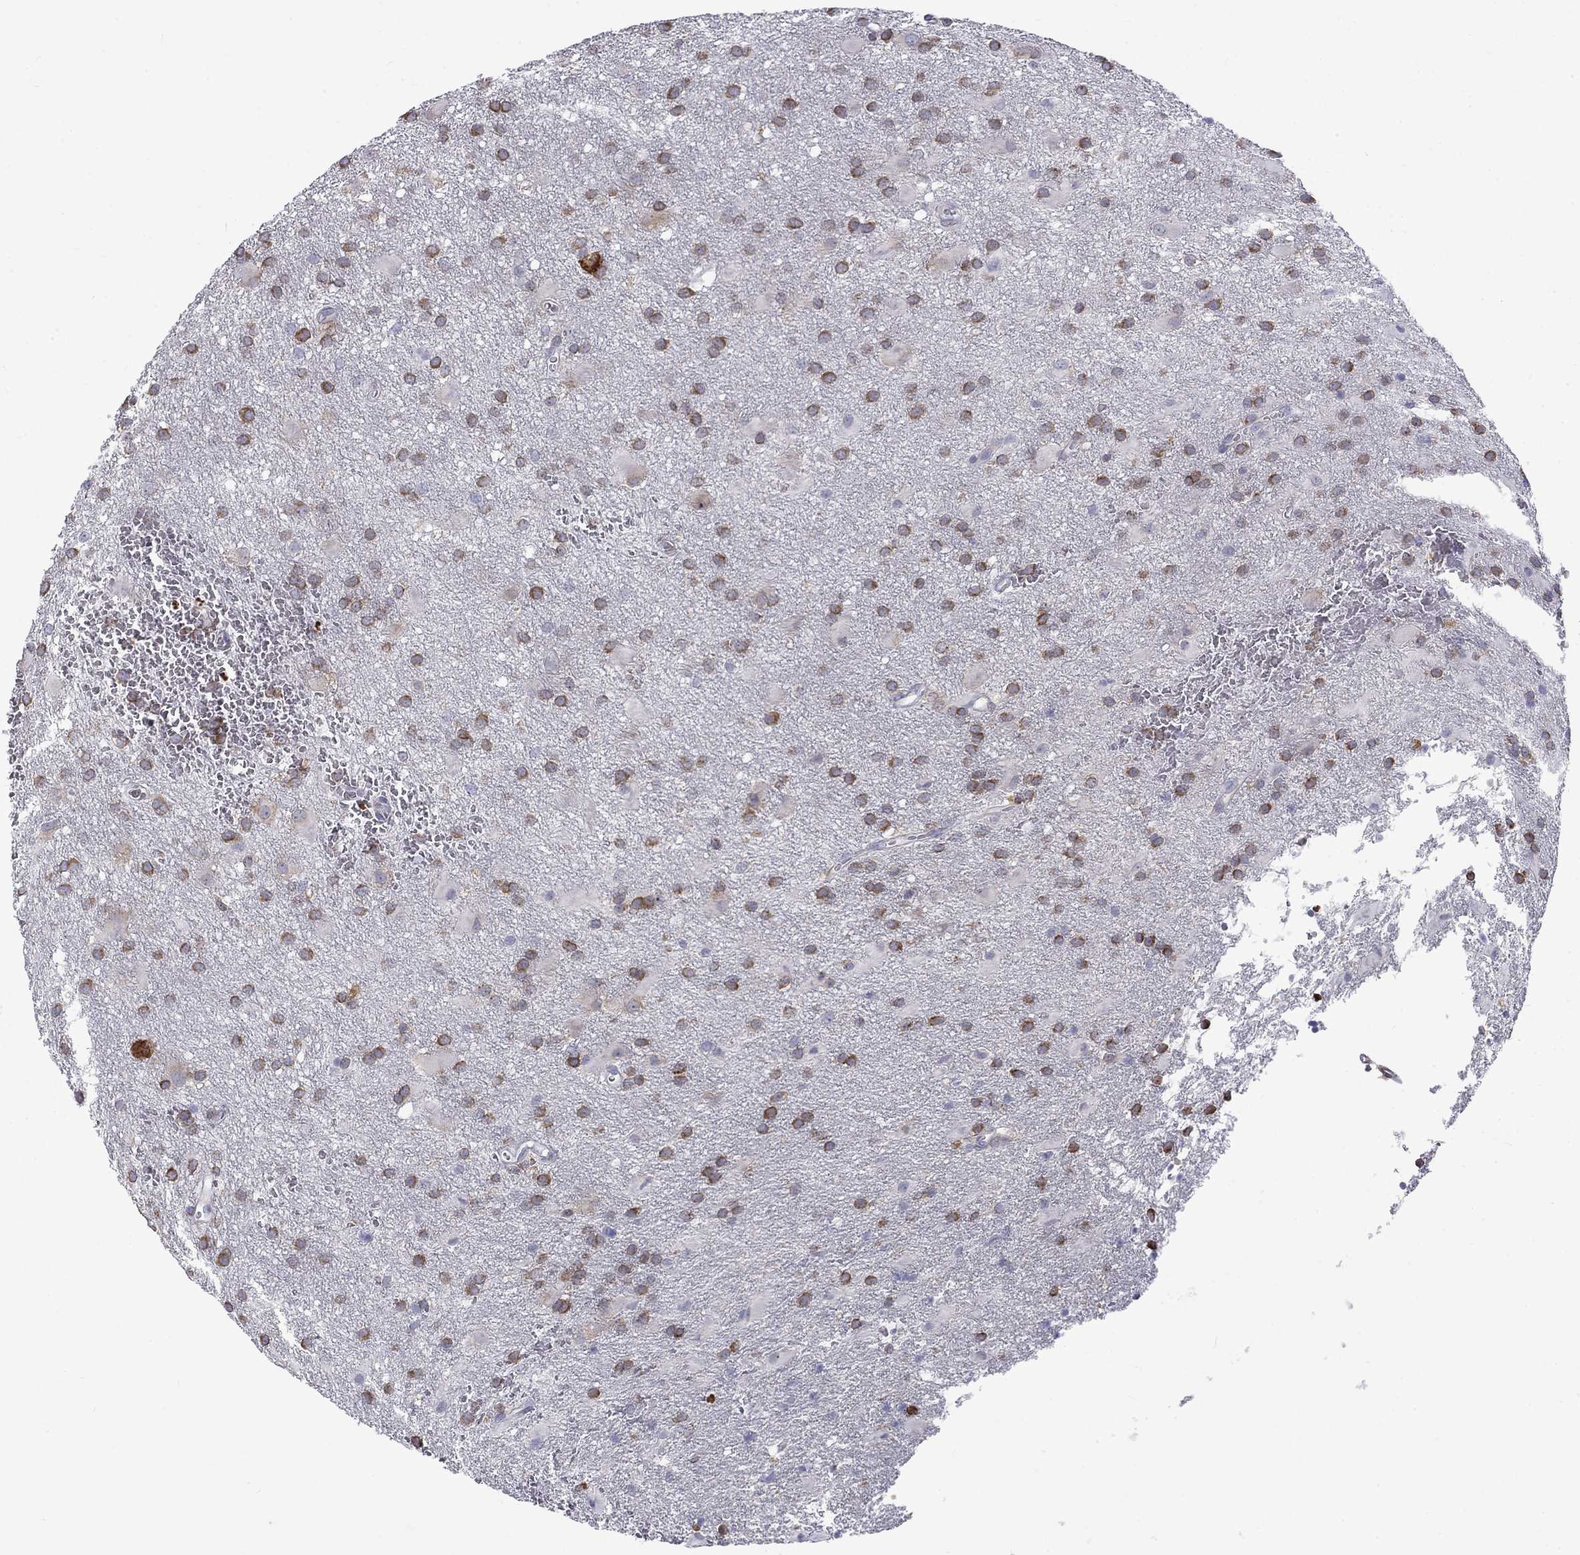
{"staining": {"intensity": "moderate", "quantity": ">75%", "location": "cytoplasmic/membranous"}, "tissue": "glioma", "cell_type": "Tumor cells", "image_type": "cancer", "snomed": [{"axis": "morphology", "description": "Glioma, malignant, Low grade"}, {"axis": "topography", "description": "Brain"}], "caption": "Glioma stained for a protein (brown) demonstrates moderate cytoplasmic/membranous positive positivity in approximately >75% of tumor cells.", "gene": "PABPC4", "patient": {"sex": "male", "age": 58}}